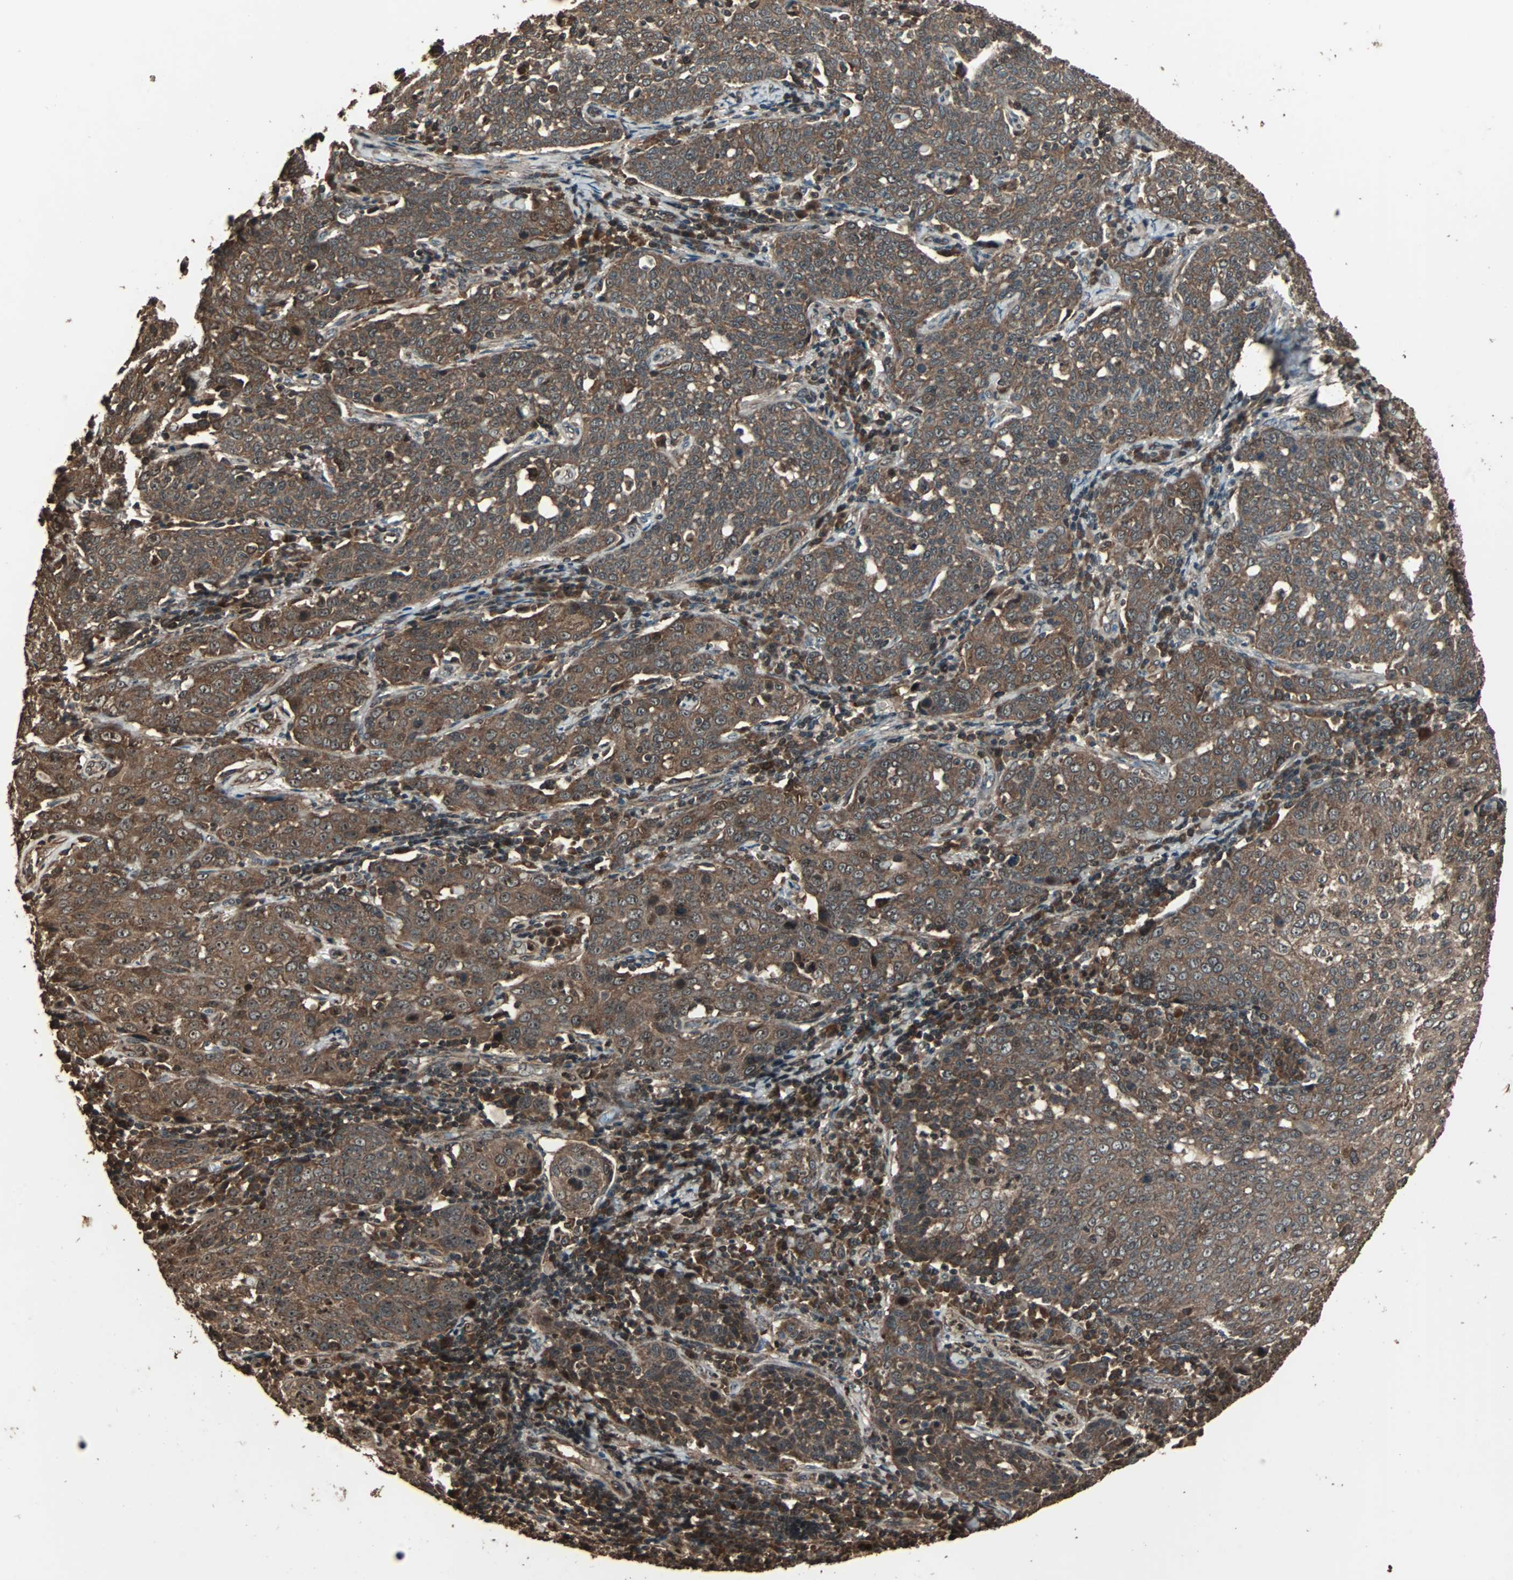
{"staining": {"intensity": "strong", "quantity": ">75%", "location": "cytoplasmic/membranous"}, "tissue": "cervical cancer", "cell_type": "Tumor cells", "image_type": "cancer", "snomed": [{"axis": "morphology", "description": "Squamous cell carcinoma, NOS"}, {"axis": "topography", "description": "Cervix"}], "caption": "Immunohistochemistry (IHC) of human cervical cancer demonstrates high levels of strong cytoplasmic/membranous expression in about >75% of tumor cells. The staining was performed using DAB (3,3'-diaminobenzidine), with brown indicating positive protein expression. Nuclei are stained blue with hematoxylin.", "gene": "LAMTOR5", "patient": {"sex": "female", "age": 34}}